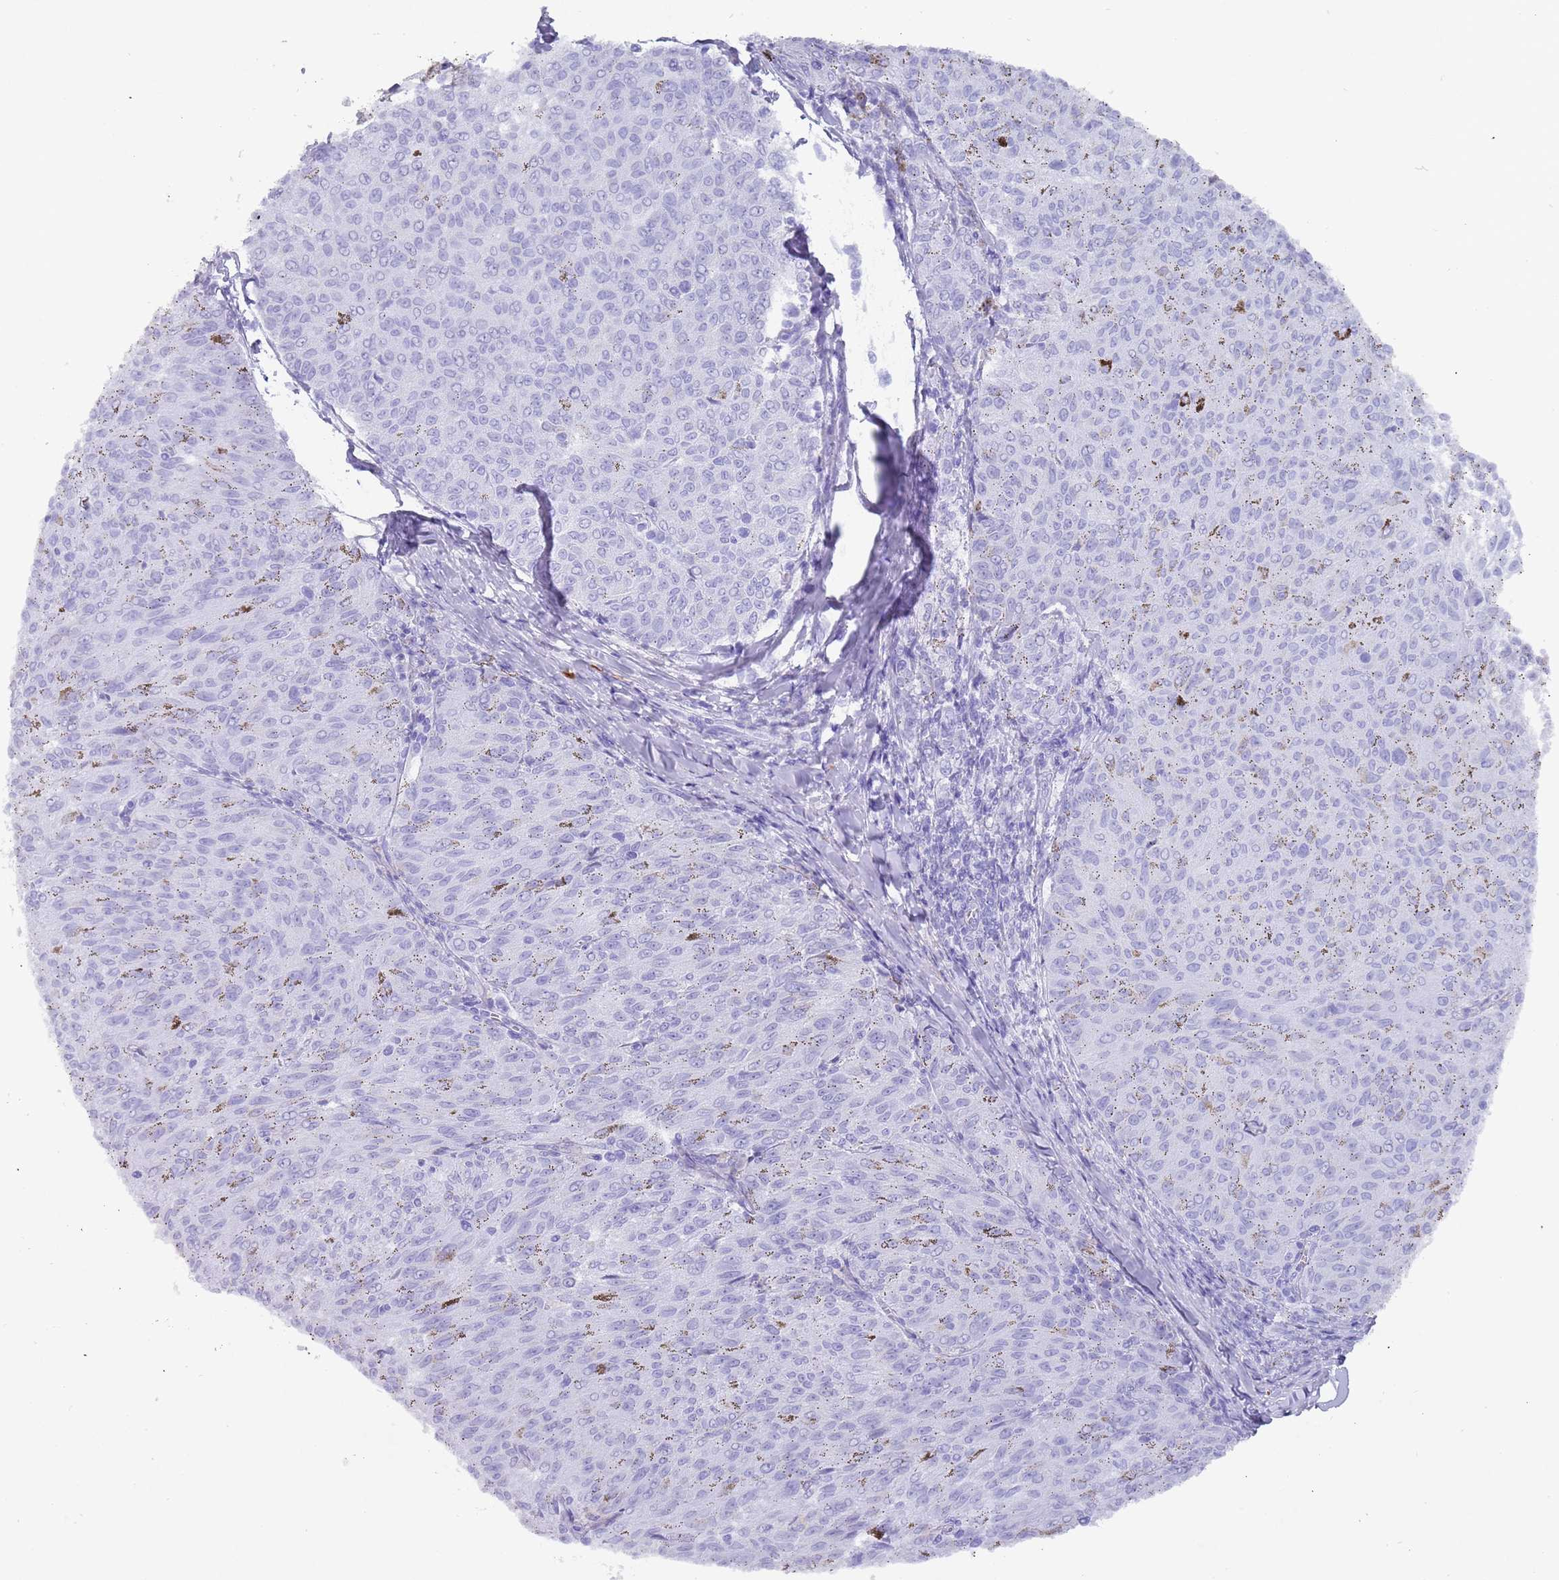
{"staining": {"intensity": "negative", "quantity": "none", "location": "none"}, "tissue": "melanoma", "cell_type": "Tumor cells", "image_type": "cancer", "snomed": [{"axis": "morphology", "description": "Malignant melanoma, NOS"}, {"axis": "topography", "description": "Skin"}], "caption": "A high-resolution micrograph shows immunohistochemistry staining of melanoma, which displays no significant expression in tumor cells.", "gene": "MYADML2", "patient": {"sex": "female", "age": 72}}